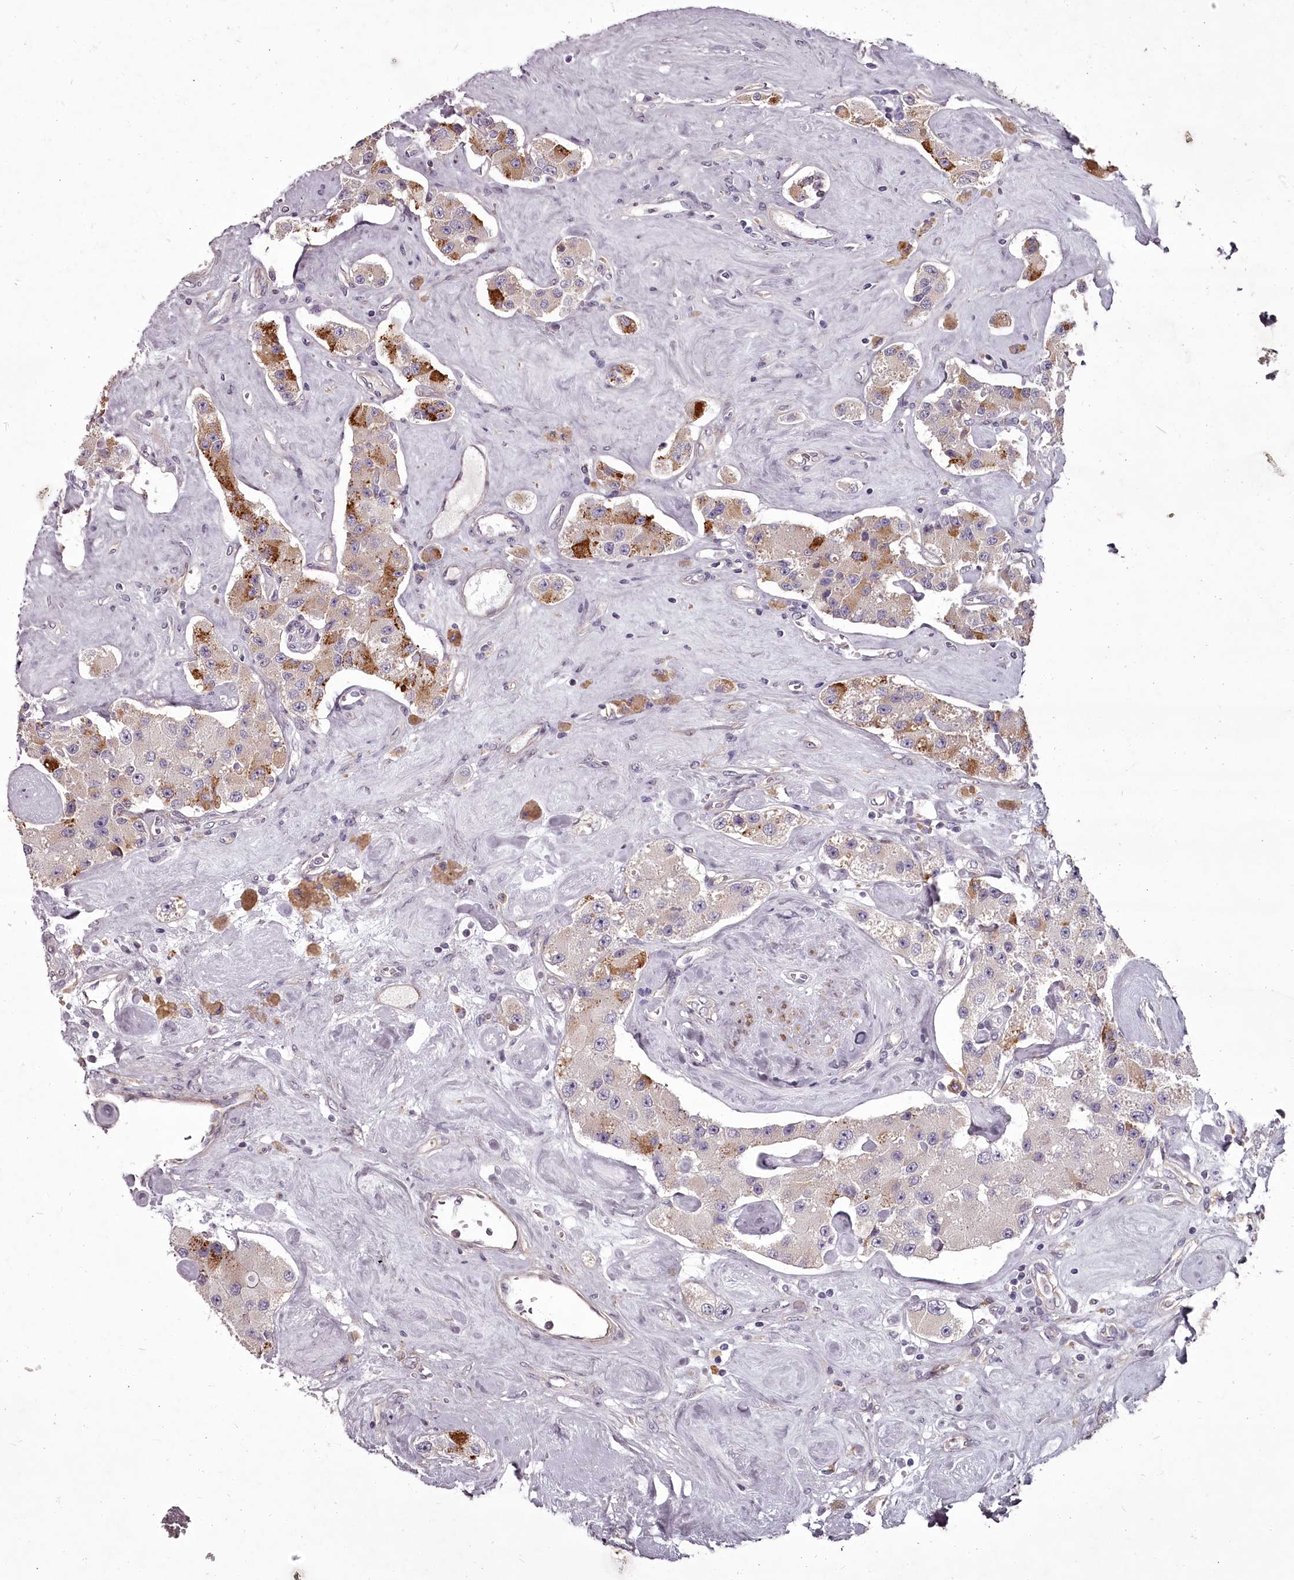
{"staining": {"intensity": "strong", "quantity": "<25%", "location": "cytoplasmic/membranous"}, "tissue": "carcinoid", "cell_type": "Tumor cells", "image_type": "cancer", "snomed": [{"axis": "morphology", "description": "Carcinoid, malignant, NOS"}, {"axis": "topography", "description": "Pancreas"}], "caption": "A brown stain labels strong cytoplasmic/membranous expression of a protein in carcinoid tumor cells. (DAB IHC, brown staining for protein, blue staining for nuclei).", "gene": "STX6", "patient": {"sex": "male", "age": 41}}